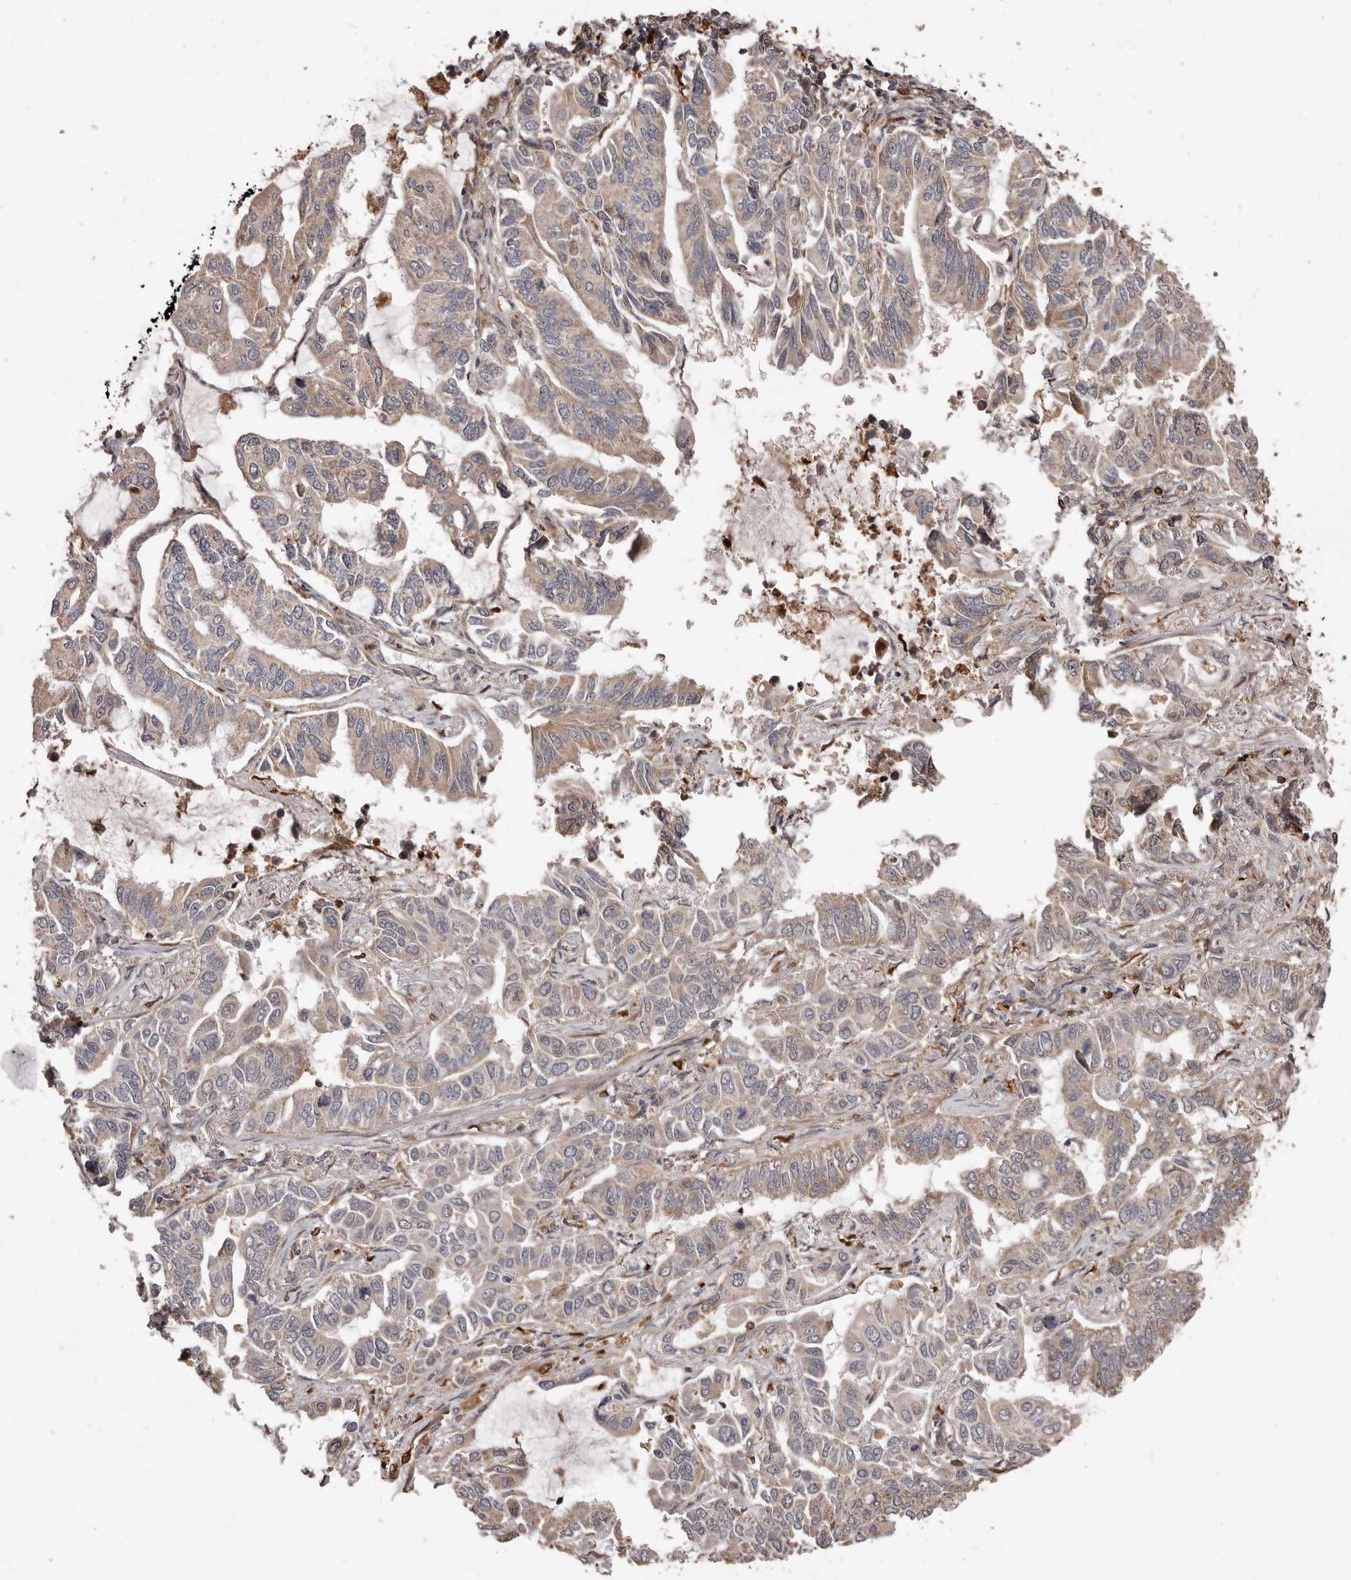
{"staining": {"intensity": "weak", "quantity": "25%-75%", "location": "cytoplasmic/membranous"}, "tissue": "lung cancer", "cell_type": "Tumor cells", "image_type": "cancer", "snomed": [{"axis": "morphology", "description": "Adenocarcinoma, NOS"}, {"axis": "topography", "description": "Lung"}], "caption": "Immunohistochemical staining of adenocarcinoma (lung) reveals low levels of weak cytoplasmic/membranous expression in about 25%-75% of tumor cells. (DAB IHC, brown staining for protein, blue staining for nuclei).", "gene": "ZCCHC7", "patient": {"sex": "male", "age": 64}}